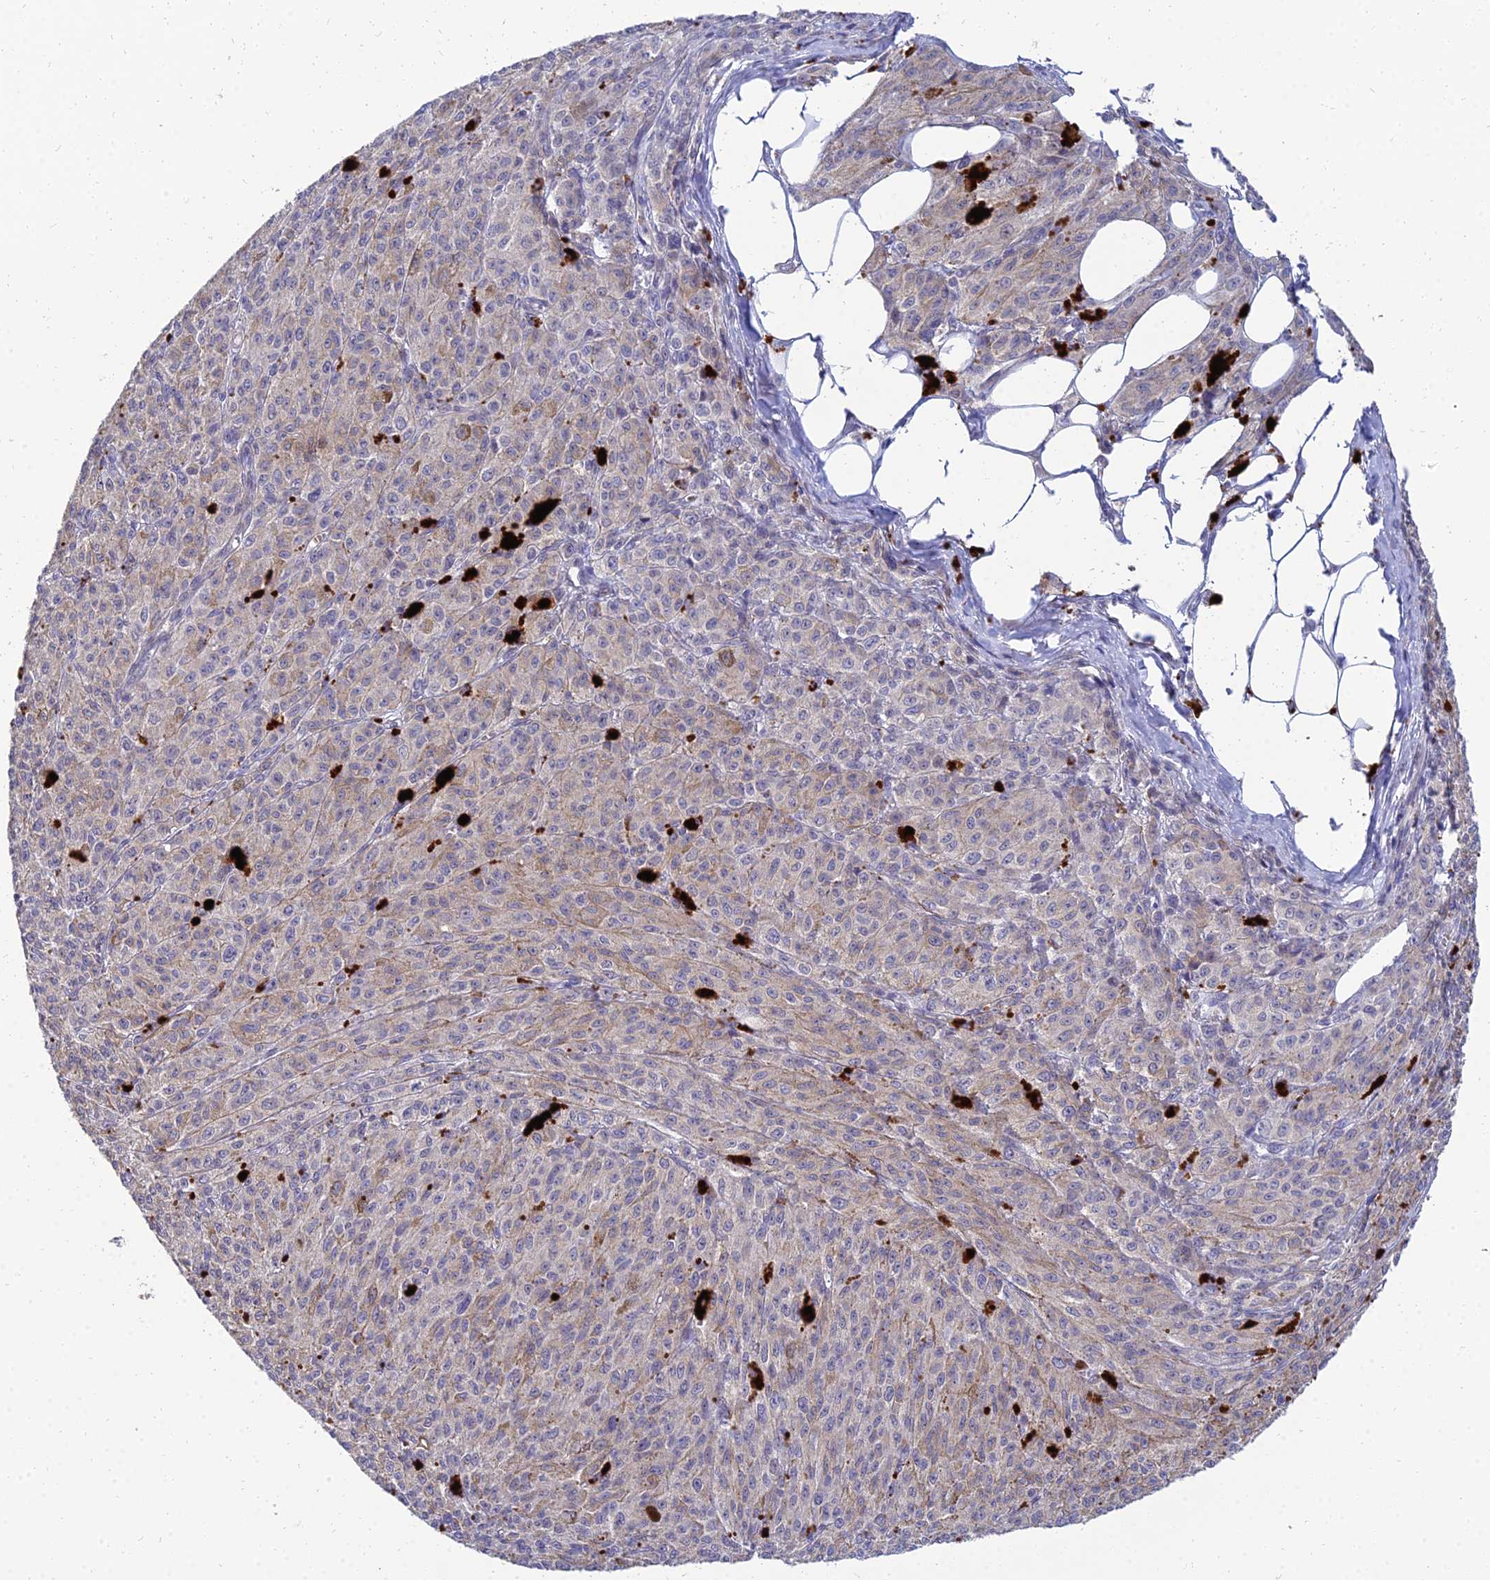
{"staining": {"intensity": "weak", "quantity": "<25%", "location": "cytoplasmic/membranous"}, "tissue": "melanoma", "cell_type": "Tumor cells", "image_type": "cancer", "snomed": [{"axis": "morphology", "description": "Malignant melanoma, NOS"}, {"axis": "topography", "description": "Skin"}], "caption": "DAB immunohistochemical staining of human melanoma shows no significant expression in tumor cells.", "gene": "NPY", "patient": {"sex": "female", "age": 52}}